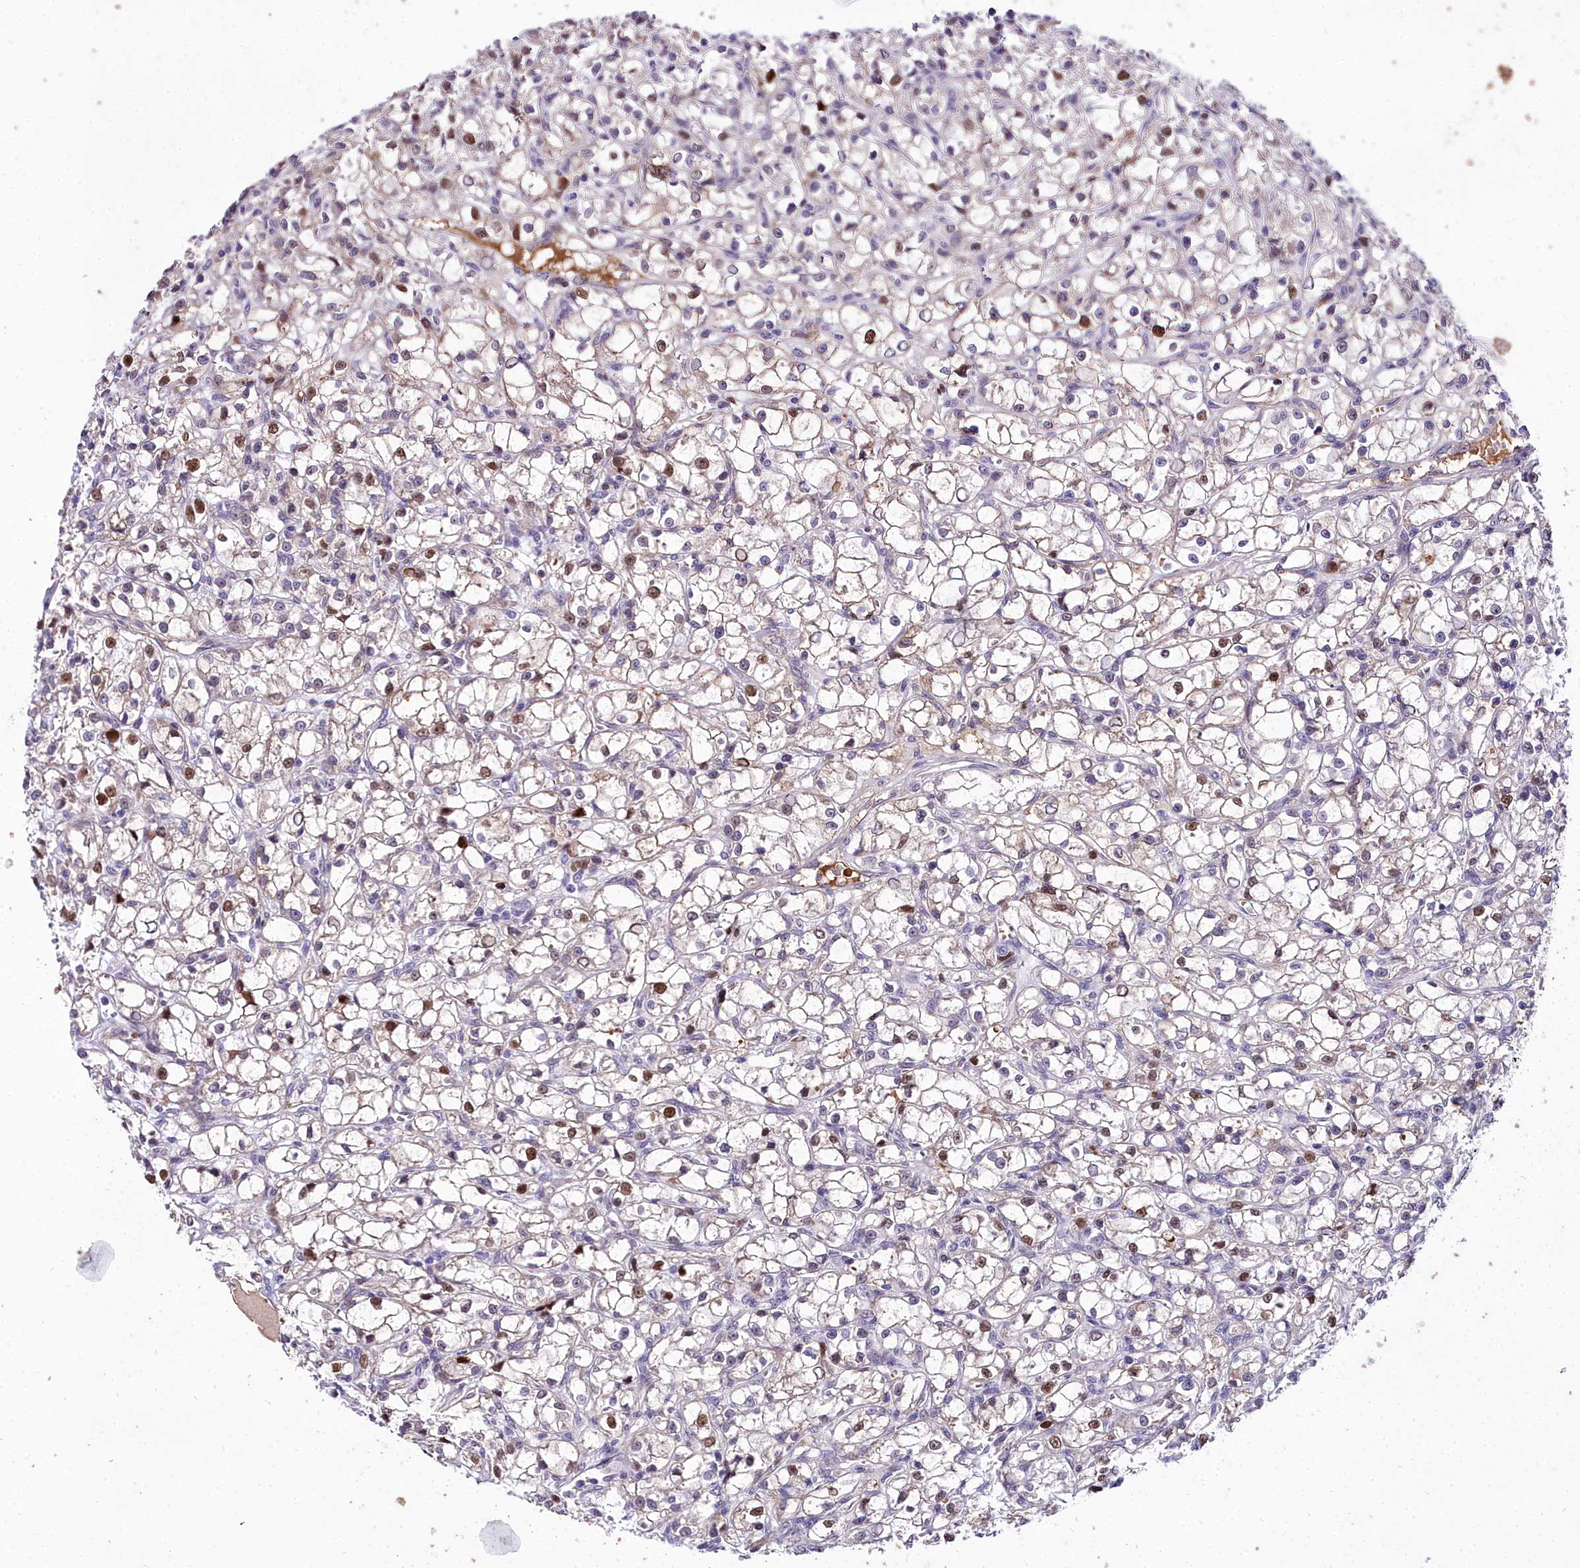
{"staining": {"intensity": "strong", "quantity": "<25%", "location": "nuclear"}, "tissue": "renal cancer", "cell_type": "Tumor cells", "image_type": "cancer", "snomed": [{"axis": "morphology", "description": "Adenocarcinoma, NOS"}, {"axis": "topography", "description": "Kidney"}], "caption": "This is a micrograph of immunohistochemistry (IHC) staining of renal cancer (adenocarcinoma), which shows strong positivity in the nuclear of tumor cells.", "gene": "TRIML2", "patient": {"sex": "female", "age": 59}}